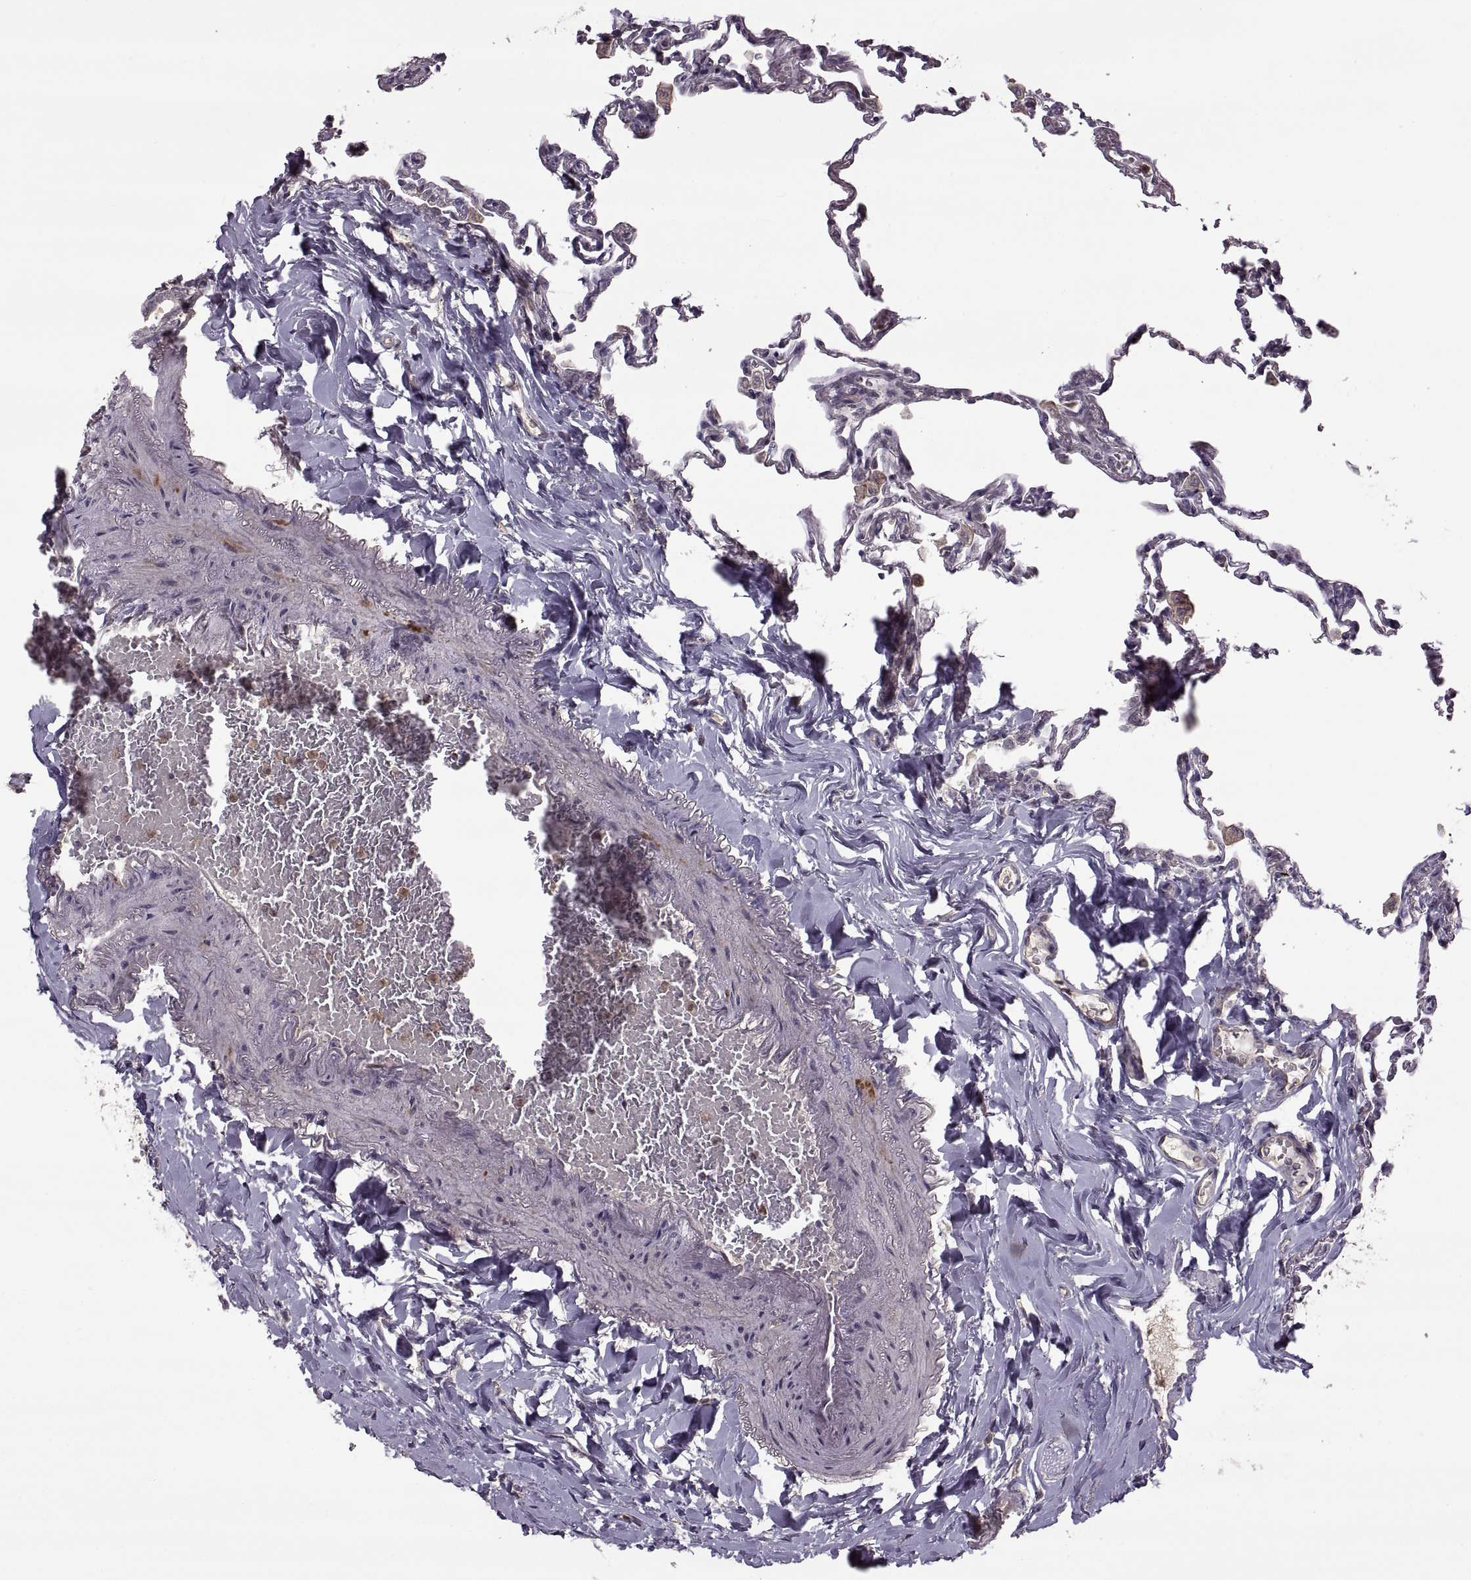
{"staining": {"intensity": "negative", "quantity": "none", "location": "none"}, "tissue": "lung", "cell_type": "Alveolar cells", "image_type": "normal", "snomed": [{"axis": "morphology", "description": "Normal tissue, NOS"}, {"axis": "topography", "description": "Lung"}], "caption": "This is a image of IHC staining of unremarkable lung, which shows no expression in alveolar cells.", "gene": "PIERCE1", "patient": {"sex": "female", "age": 57}}